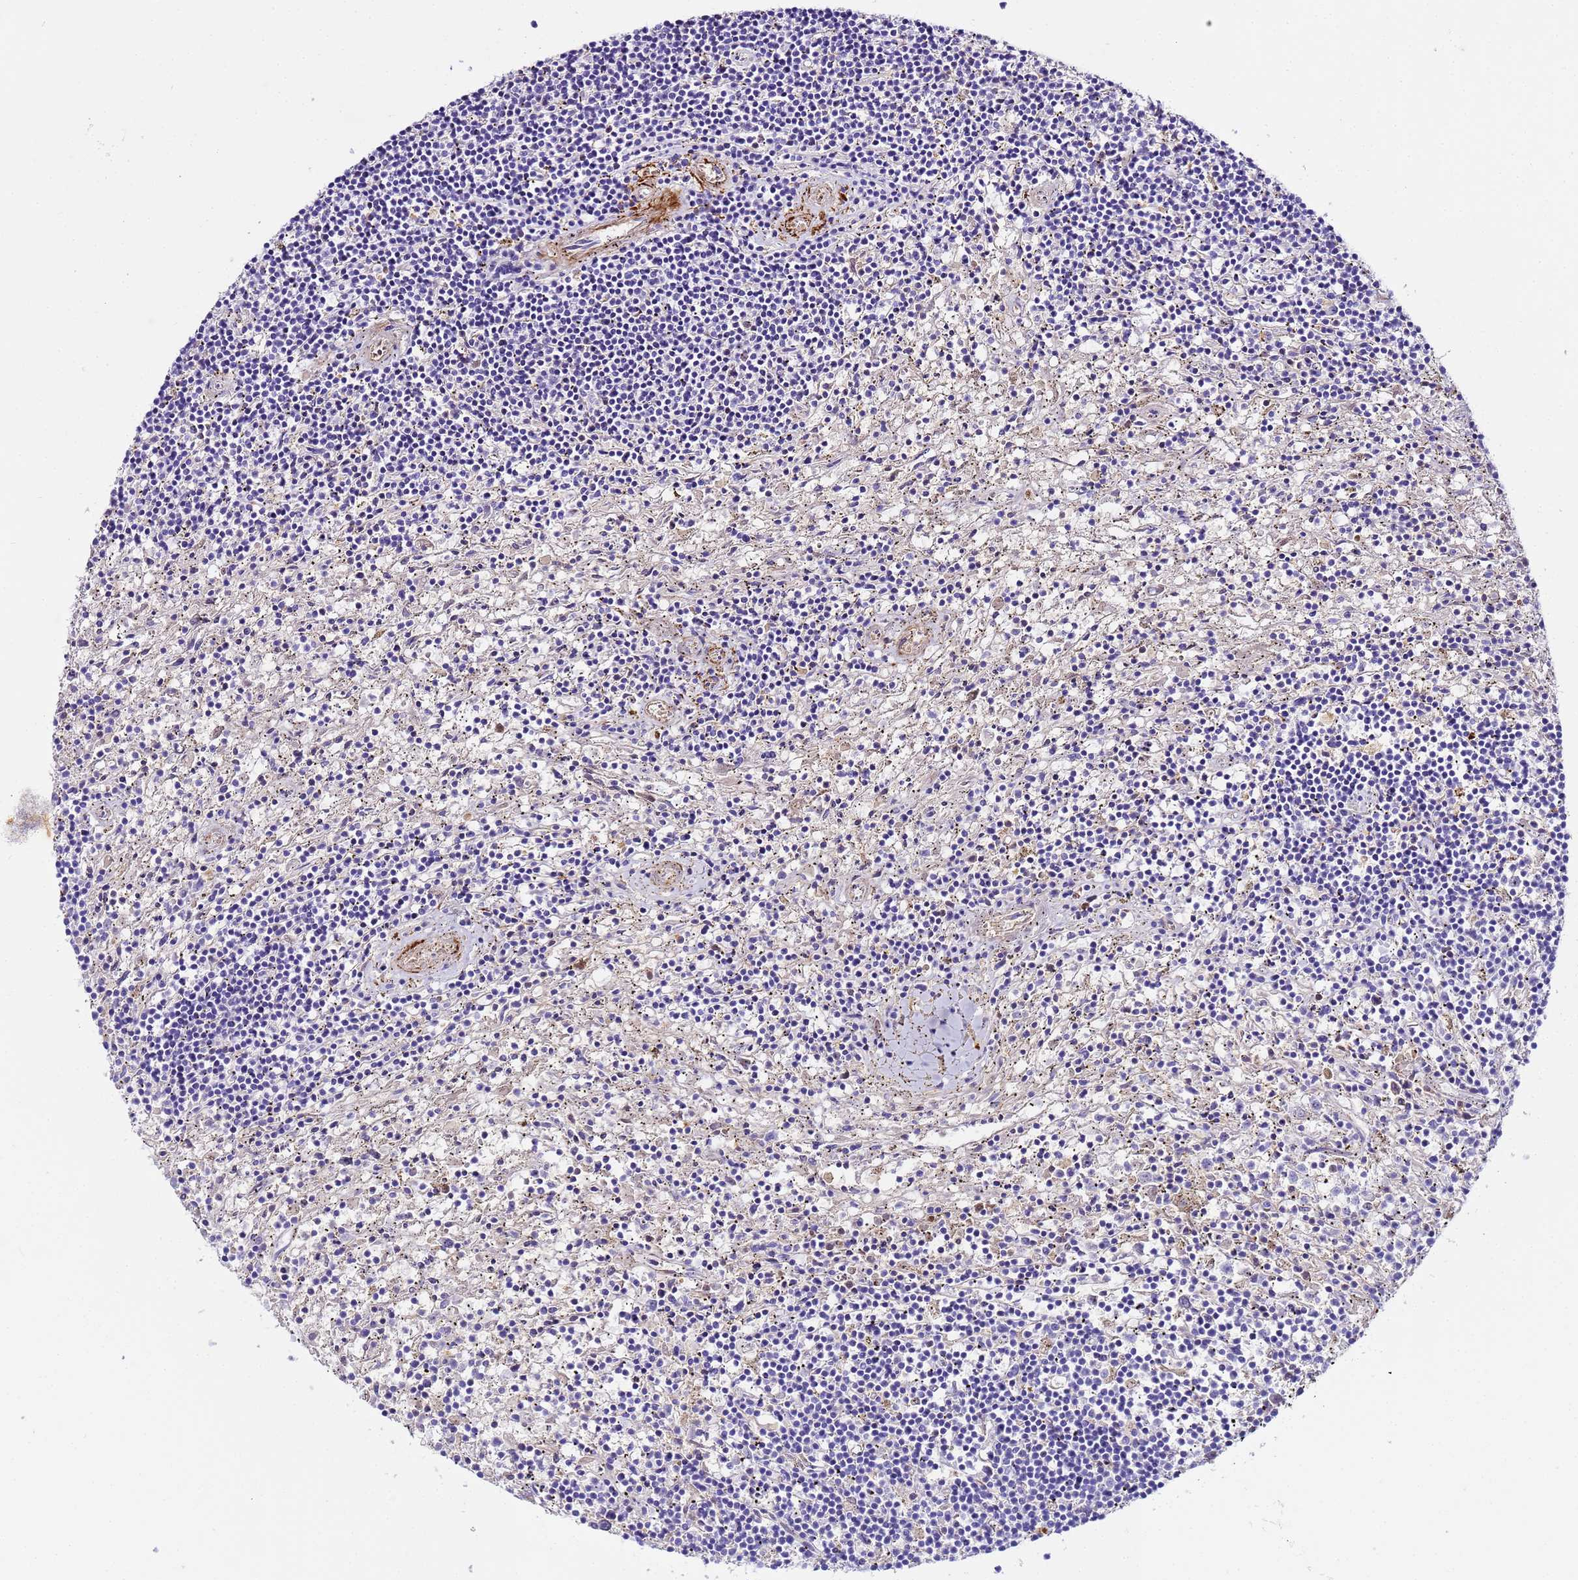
{"staining": {"intensity": "negative", "quantity": "none", "location": "none"}, "tissue": "lymphoma", "cell_type": "Tumor cells", "image_type": "cancer", "snomed": [{"axis": "morphology", "description": "Malignant lymphoma, non-Hodgkin's type, Low grade"}, {"axis": "topography", "description": "Spleen"}], "caption": "An image of human malignant lymphoma, non-Hodgkin's type (low-grade) is negative for staining in tumor cells.", "gene": "CFHR2", "patient": {"sex": "male", "age": 76}}